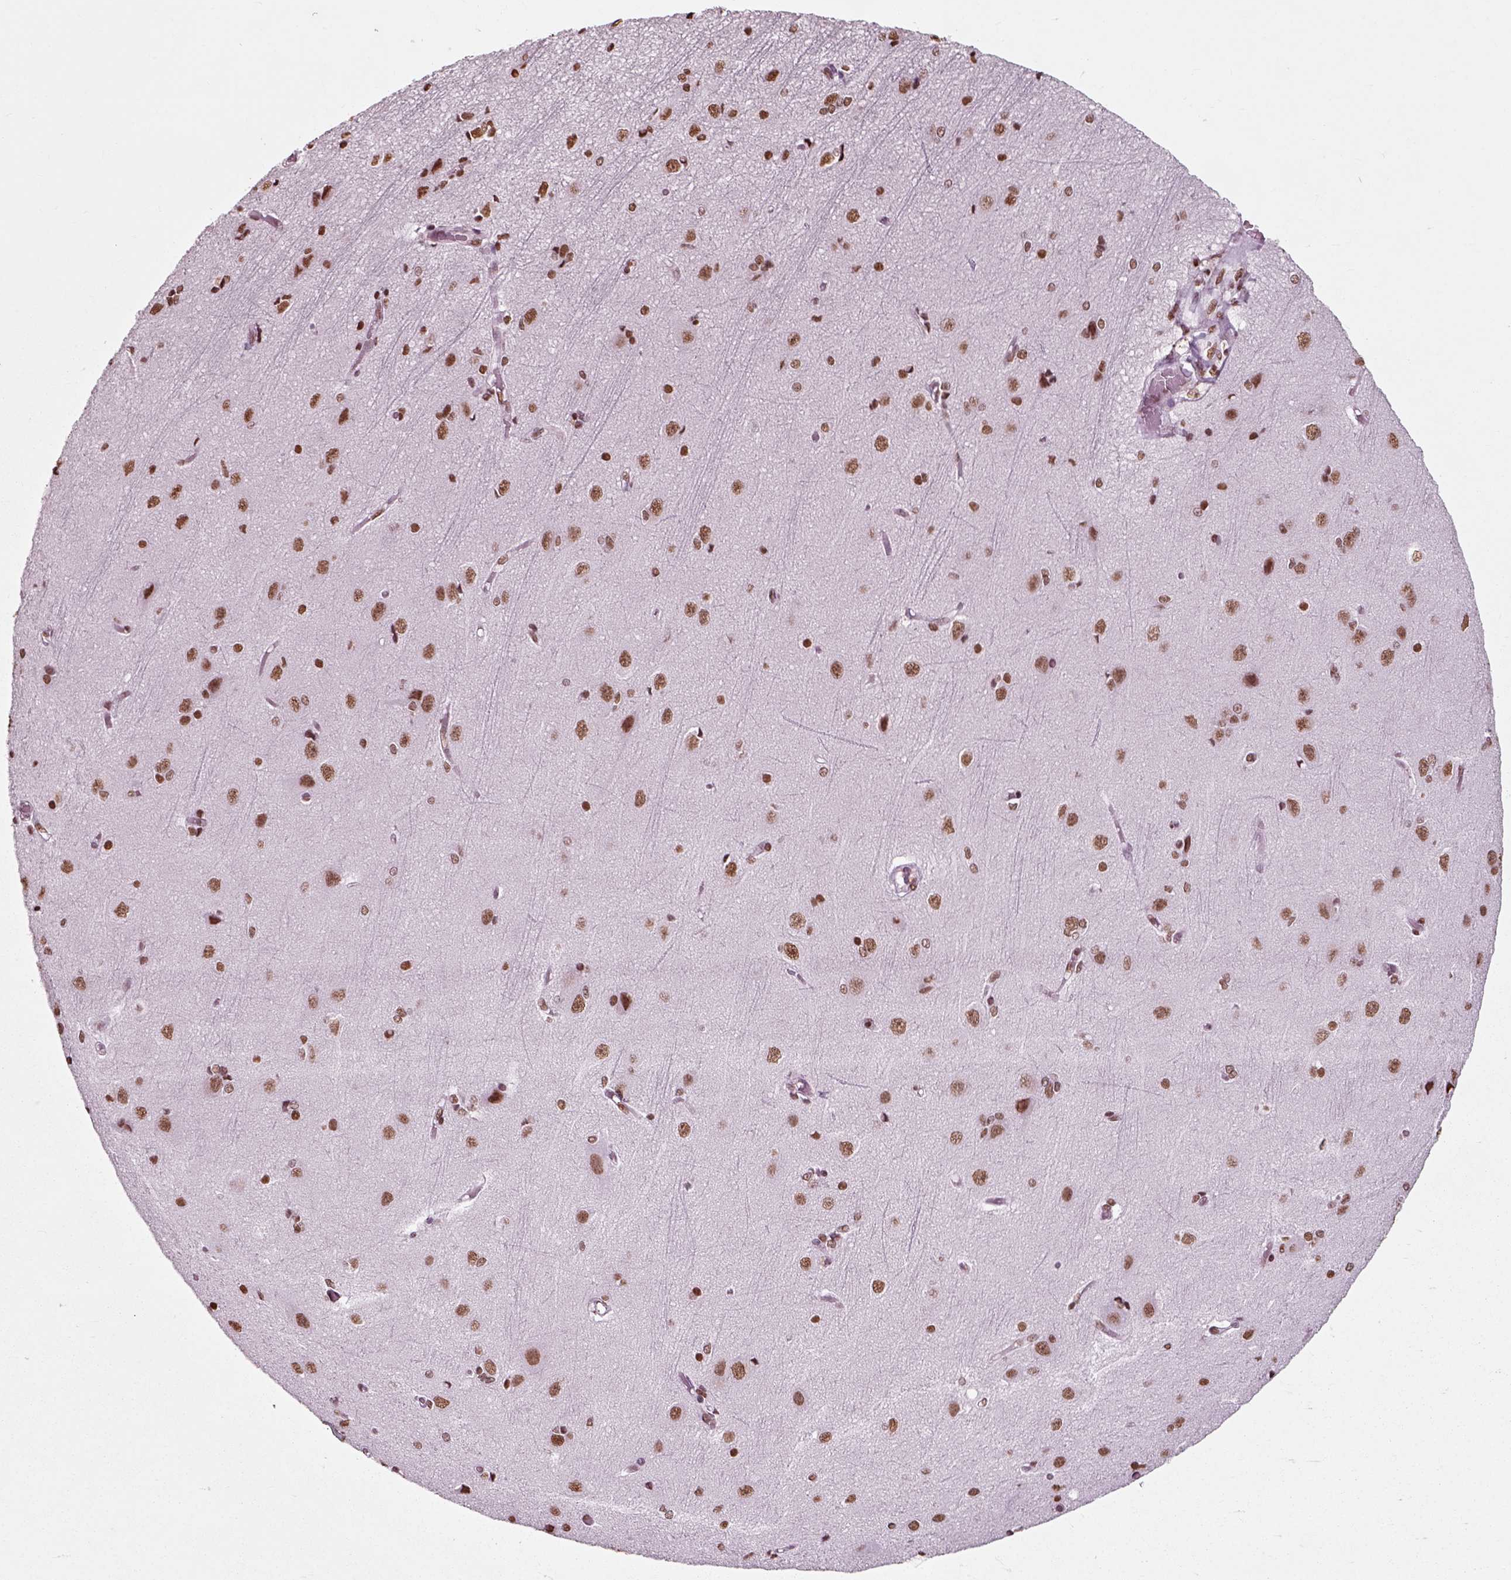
{"staining": {"intensity": "moderate", "quantity": "<25%", "location": "nuclear"}, "tissue": "cerebral cortex", "cell_type": "Endothelial cells", "image_type": "normal", "snomed": [{"axis": "morphology", "description": "Normal tissue, NOS"}, {"axis": "topography", "description": "Cerebral cortex"}], "caption": "The histopathology image displays a brown stain indicating the presence of a protein in the nuclear of endothelial cells in cerebral cortex. (DAB = brown stain, brightfield microscopy at high magnification).", "gene": "POLR1H", "patient": {"sex": "male", "age": 37}}